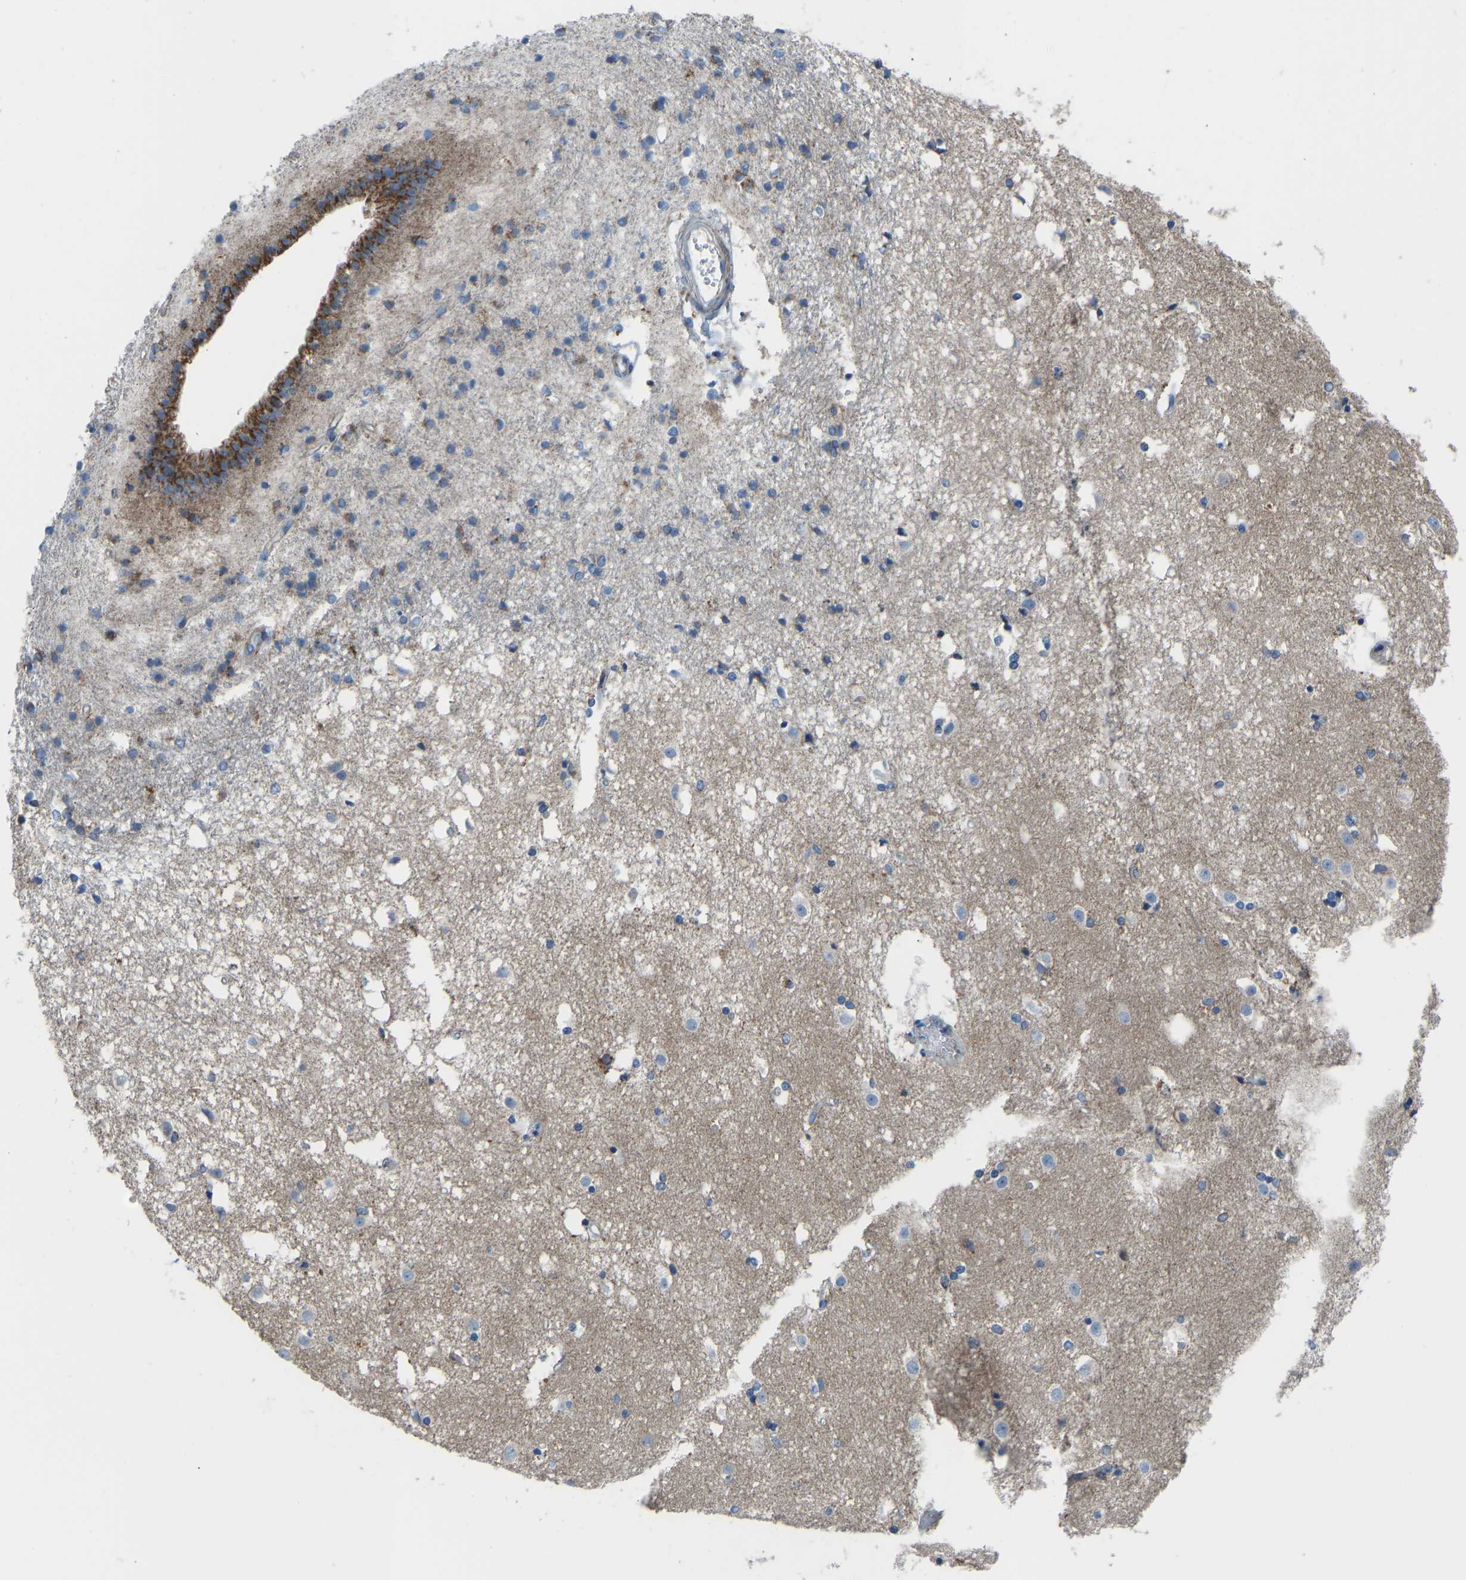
{"staining": {"intensity": "moderate", "quantity": "<25%", "location": "cytoplasmic/membranous"}, "tissue": "caudate", "cell_type": "Glial cells", "image_type": "normal", "snomed": [{"axis": "morphology", "description": "Normal tissue, NOS"}, {"axis": "topography", "description": "Lateral ventricle wall"}], "caption": "Immunohistochemistry of normal human caudate demonstrates low levels of moderate cytoplasmic/membranous staining in approximately <25% of glial cells.", "gene": "SMIM20", "patient": {"sex": "male", "age": 45}}